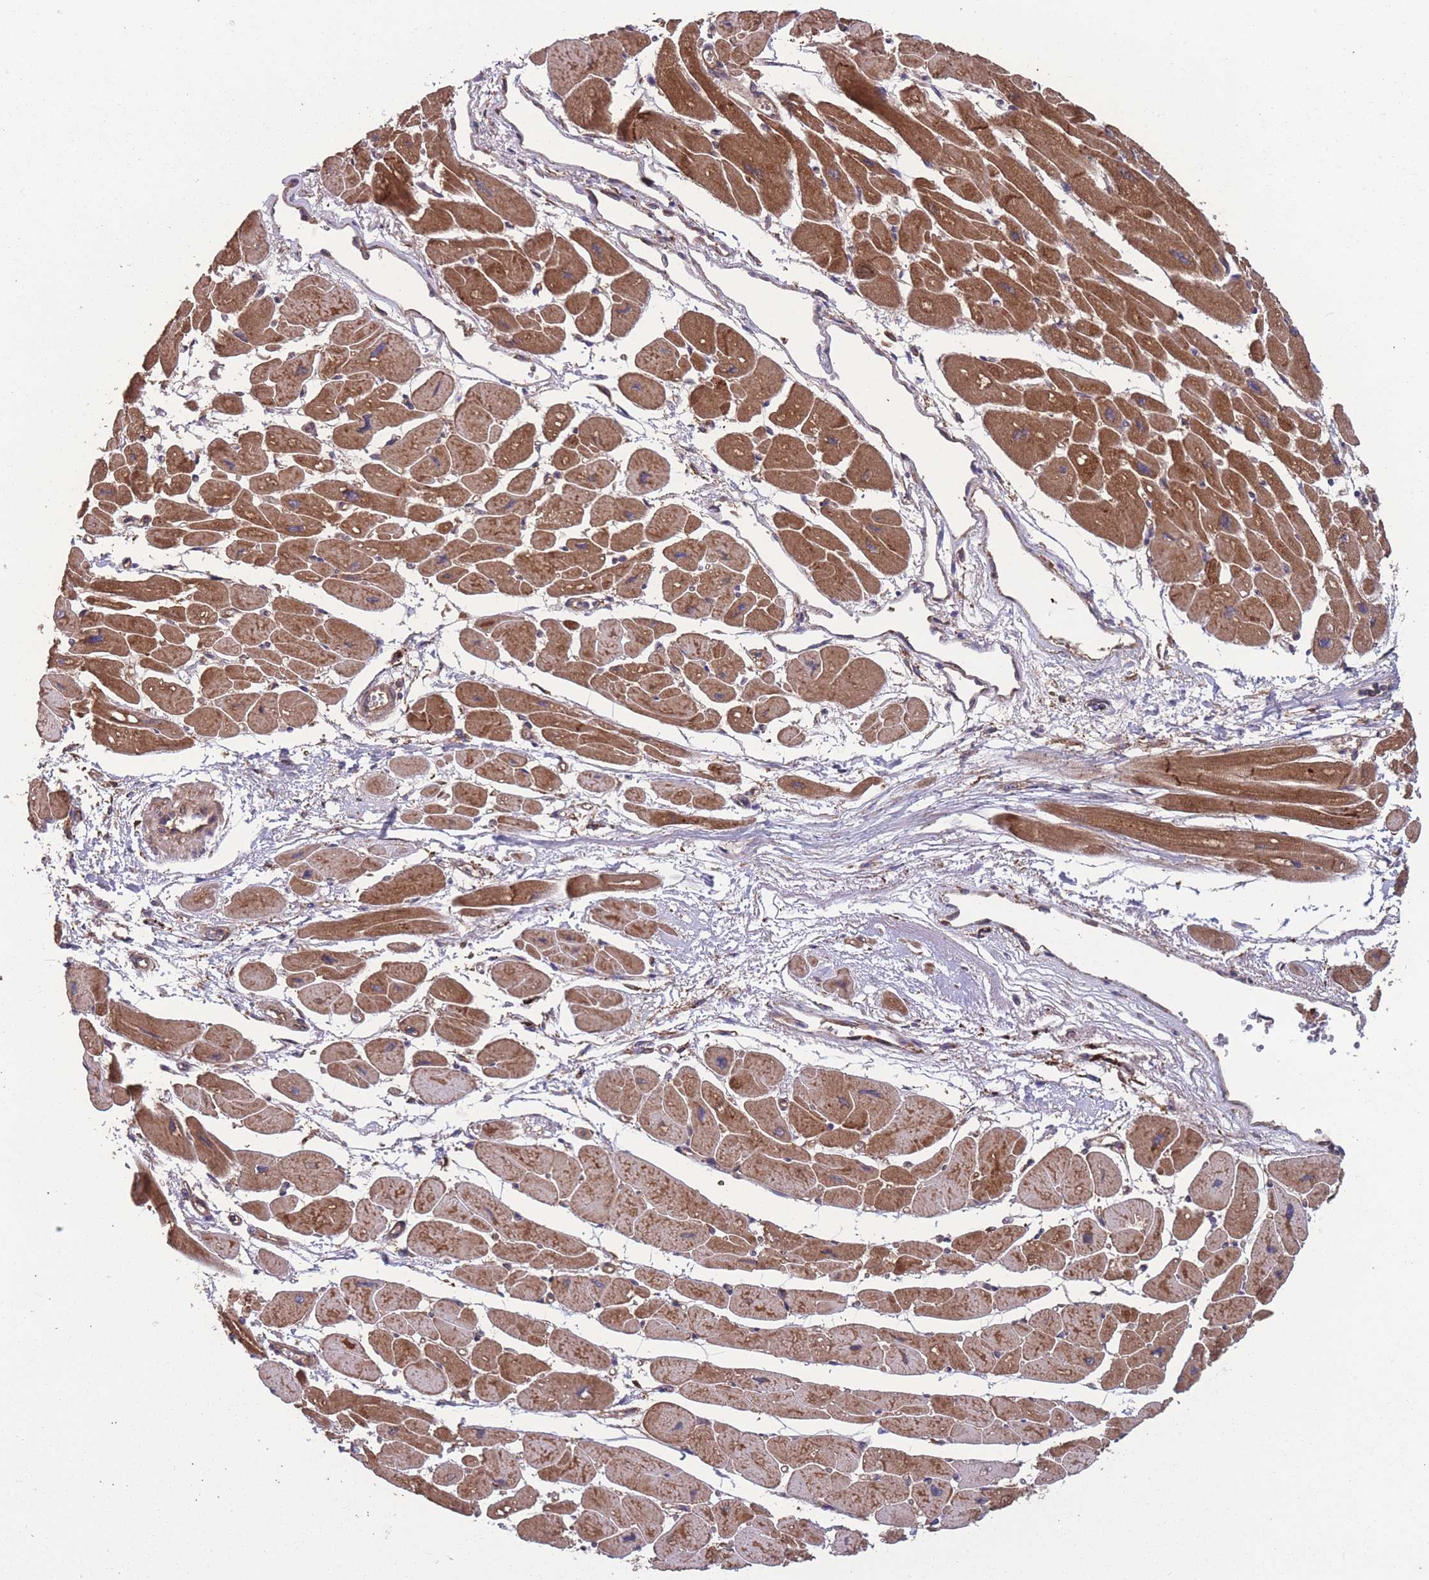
{"staining": {"intensity": "strong", "quantity": ">75%", "location": "cytoplasmic/membranous"}, "tissue": "heart muscle", "cell_type": "Cardiomyocytes", "image_type": "normal", "snomed": [{"axis": "morphology", "description": "Normal tissue, NOS"}, {"axis": "topography", "description": "Heart"}], "caption": "Heart muscle stained with IHC shows strong cytoplasmic/membranous expression in about >75% of cardiomyocytes.", "gene": "ZPR1", "patient": {"sex": "female", "age": 54}}